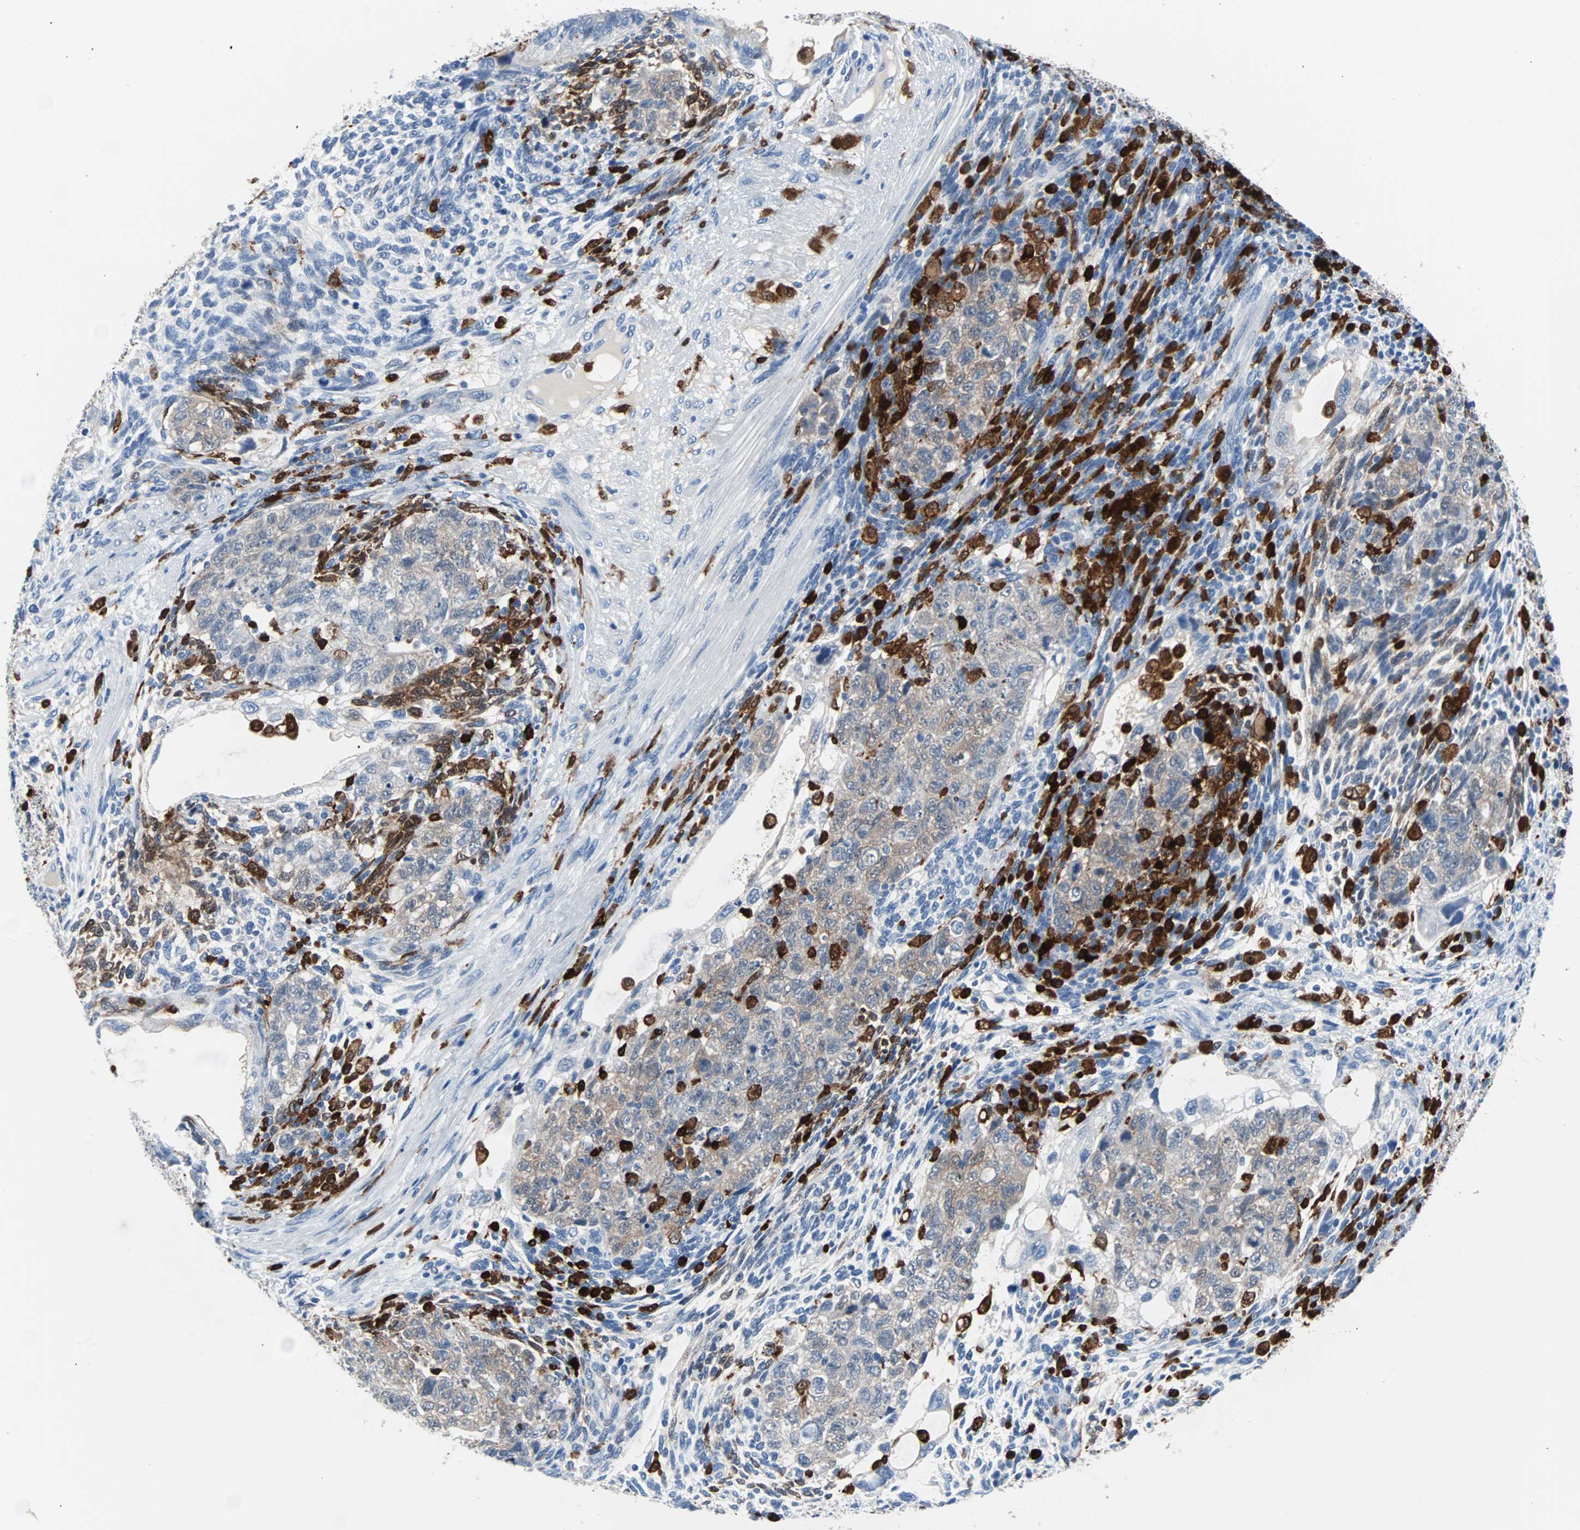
{"staining": {"intensity": "weak", "quantity": "25%-75%", "location": "cytoplasmic/membranous"}, "tissue": "testis cancer", "cell_type": "Tumor cells", "image_type": "cancer", "snomed": [{"axis": "morphology", "description": "Normal tissue, NOS"}, {"axis": "morphology", "description": "Carcinoma, Embryonal, NOS"}, {"axis": "topography", "description": "Testis"}], "caption": "There is low levels of weak cytoplasmic/membranous expression in tumor cells of testis embryonal carcinoma, as demonstrated by immunohistochemical staining (brown color).", "gene": "SYK", "patient": {"sex": "male", "age": 36}}